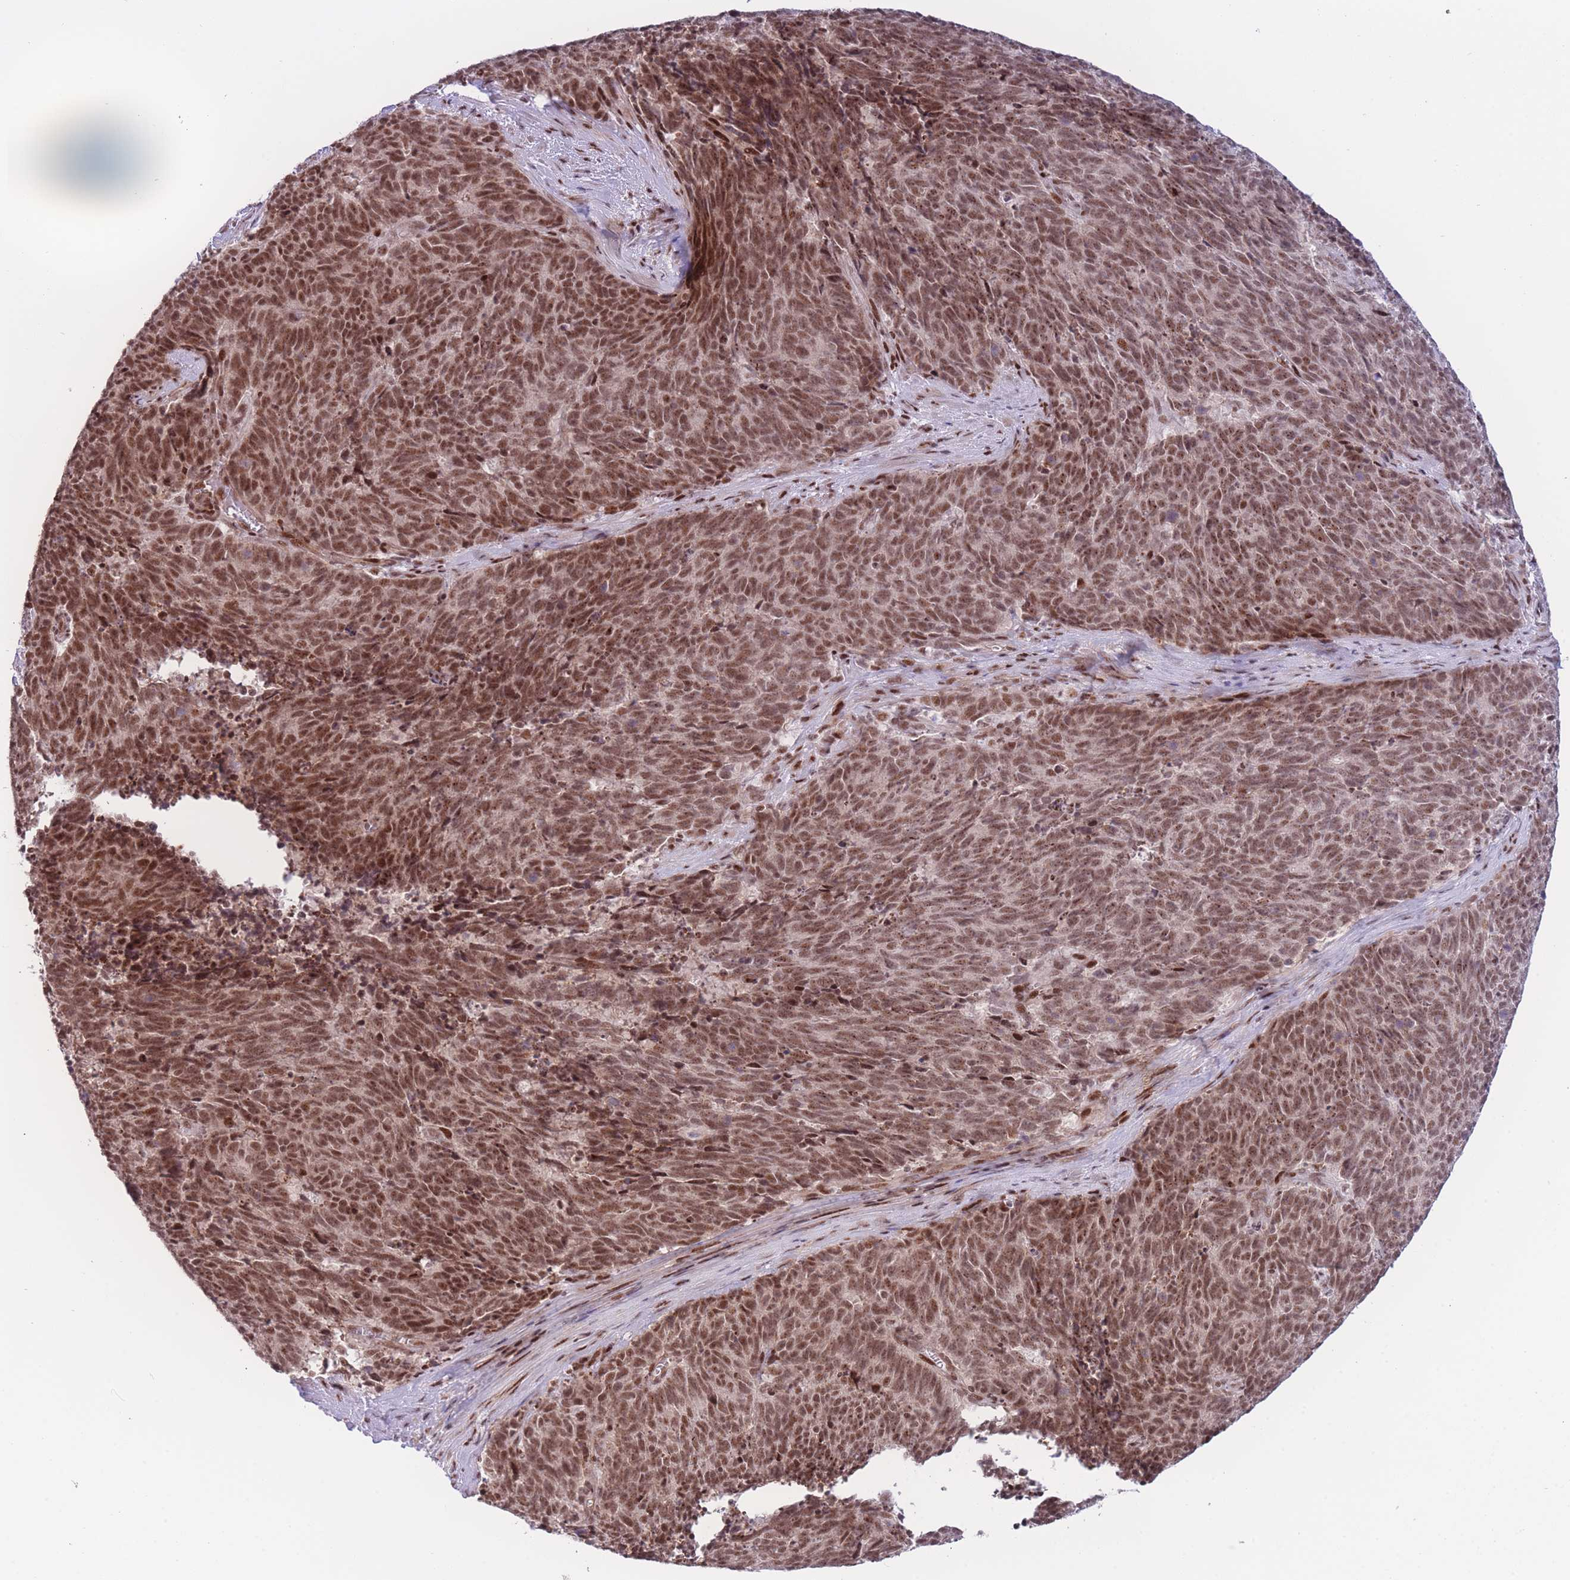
{"staining": {"intensity": "moderate", "quantity": ">75%", "location": "nuclear"}, "tissue": "cervical cancer", "cell_type": "Tumor cells", "image_type": "cancer", "snomed": [{"axis": "morphology", "description": "Squamous cell carcinoma, NOS"}, {"axis": "topography", "description": "Cervix"}], "caption": "A medium amount of moderate nuclear positivity is seen in approximately >75% of tumor cells in cervical cancer (squamous cell carcinoma) tissue. The protein of interest is shown in brown color, while the nuclei are stained blue.", "gene": "PCIF1", "patient": {"sex": "female", "age": 29}}